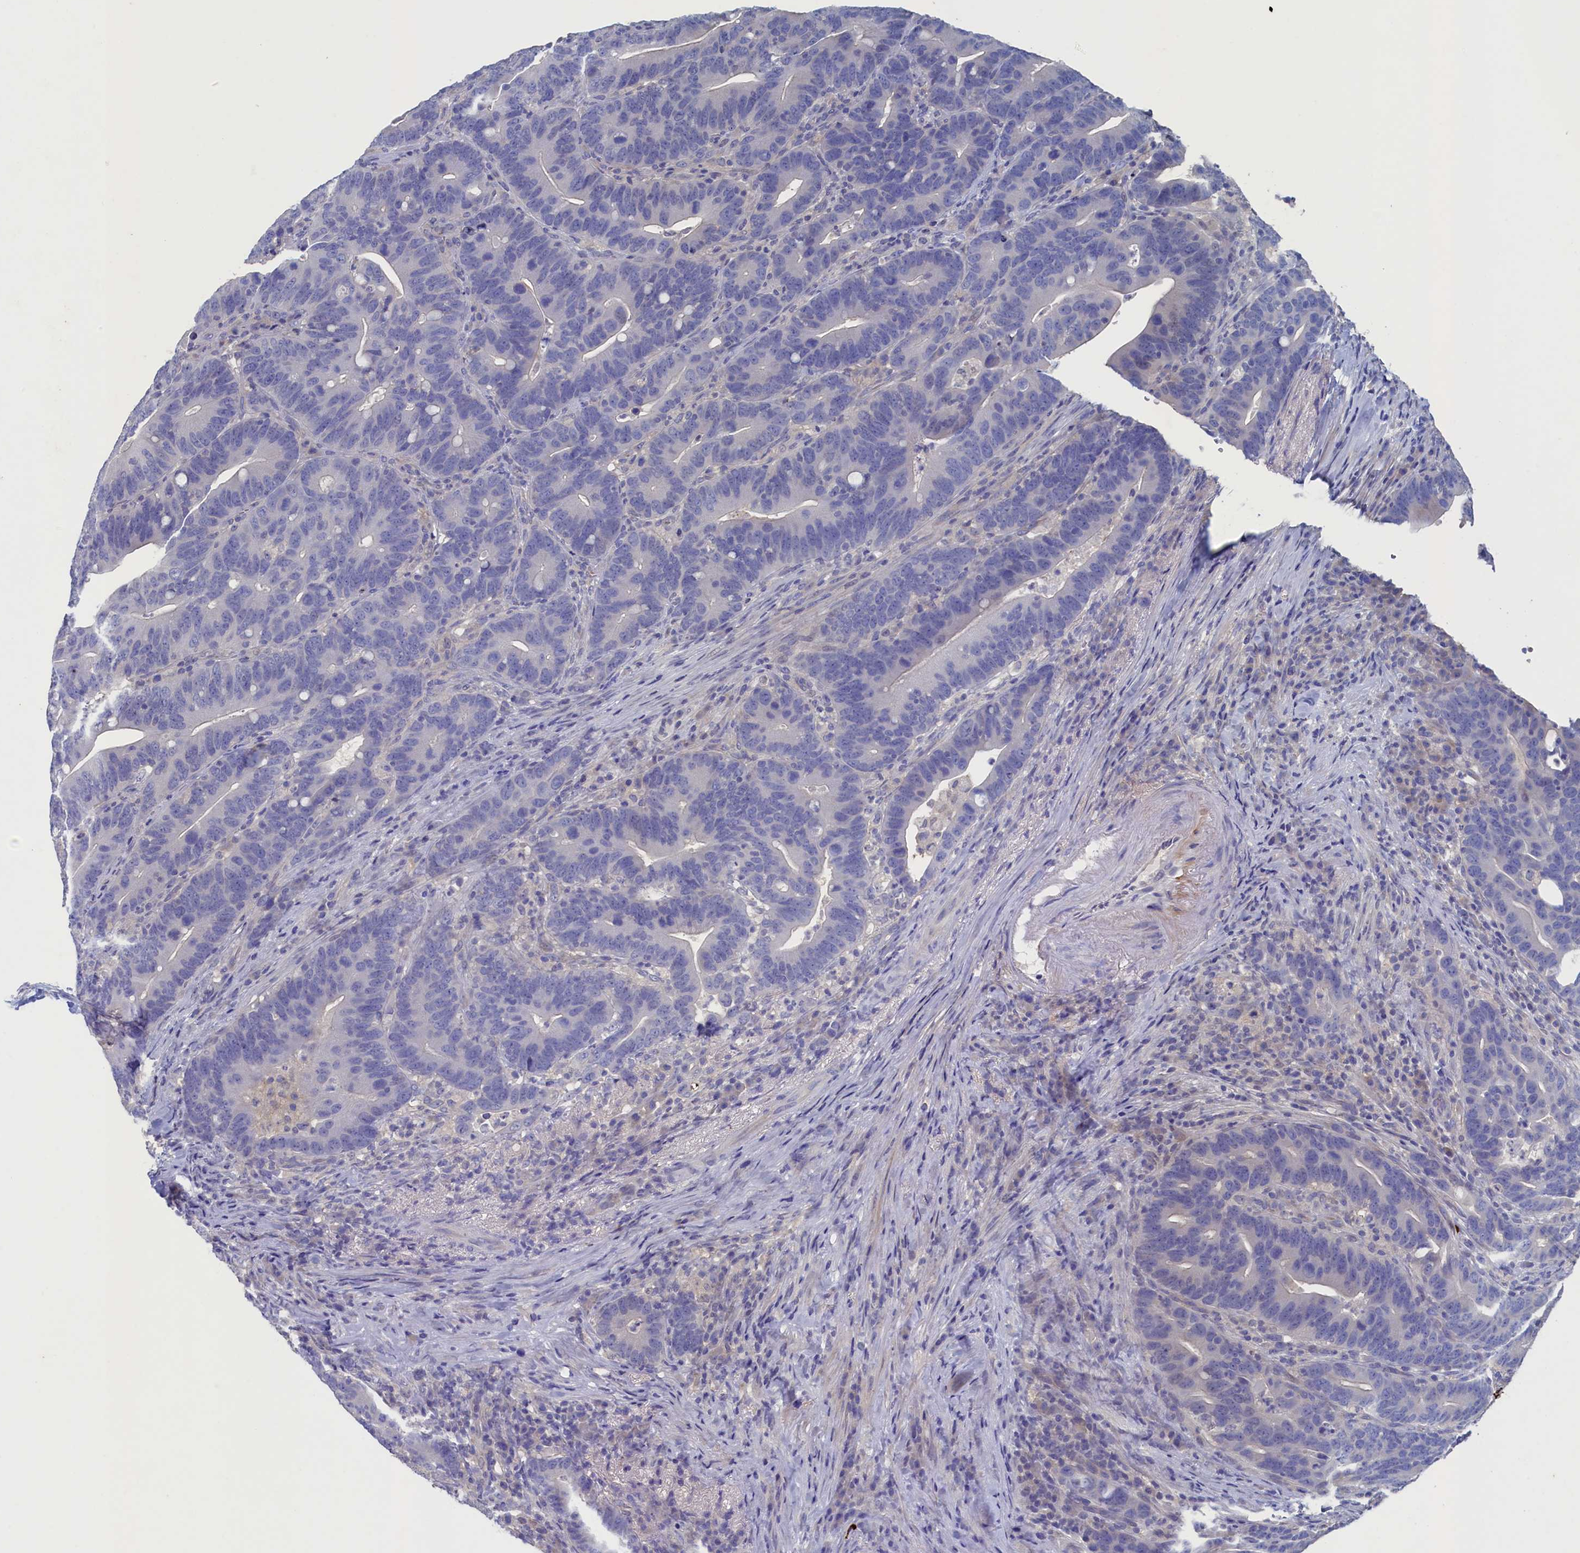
{"staining": {"intensity": "negative", "quantity": "none", "location": "none"}, "tissue": "colorectal cancer", "cell_type": "Tumor cells", "image_type": "cancer", "snomed": [{"axis": "morphology", "description": "Adenocarcinoma, NOS"}, {"axis": "topography", "description": "Colon"}], "caption": "Colorectal adenocarcinoma stained for a protein using IHC shows no positivity tumor cells.", "gene": "CBLIF", "patient": {"sex": "female", "age": 66}}